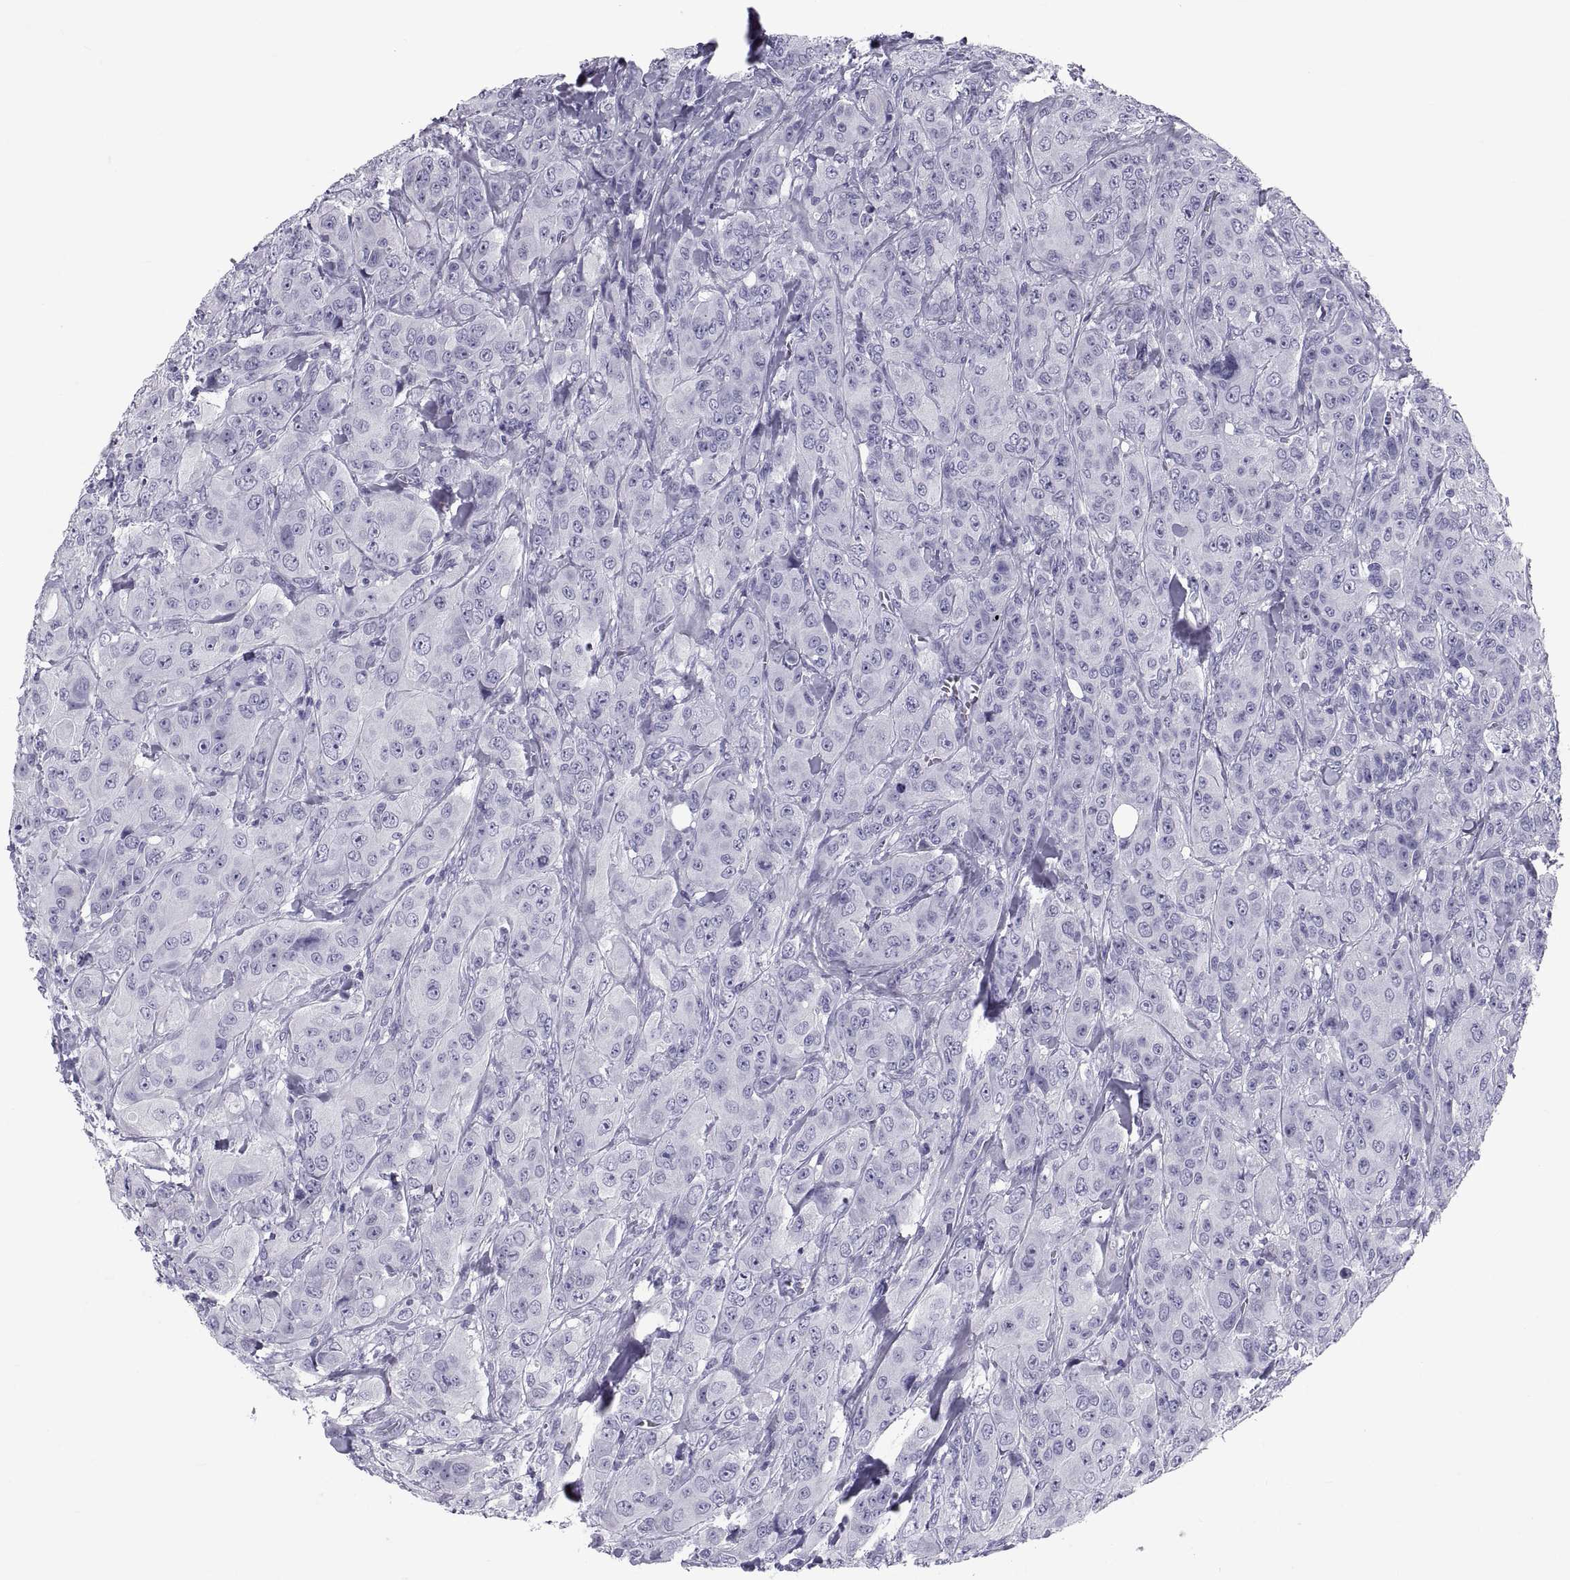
{"staining": {"intensity": "negative", "quantity": "none", "location": "none"}, "tissue": "breast cancer", "cell_type": "Tumor cells", "image_type": "cancer", "snomed": [{"axis": "morphology", "description": "Duct carcinoma"}, {"axis": "topography", "description": "Breast"}], "caption": "High power microscopy micrograph of an IHC histopathology image of intraductal carcinoma (breast), revealing no significant expression in tumor cells. Brightfield microscopy of immunohistochemistry (IHC) stained with DAB (brown) and hematoxylin (blue), captured at high magnification.", "gene": "DEFB129", "patient": {"sex": "female", "age": 43}}